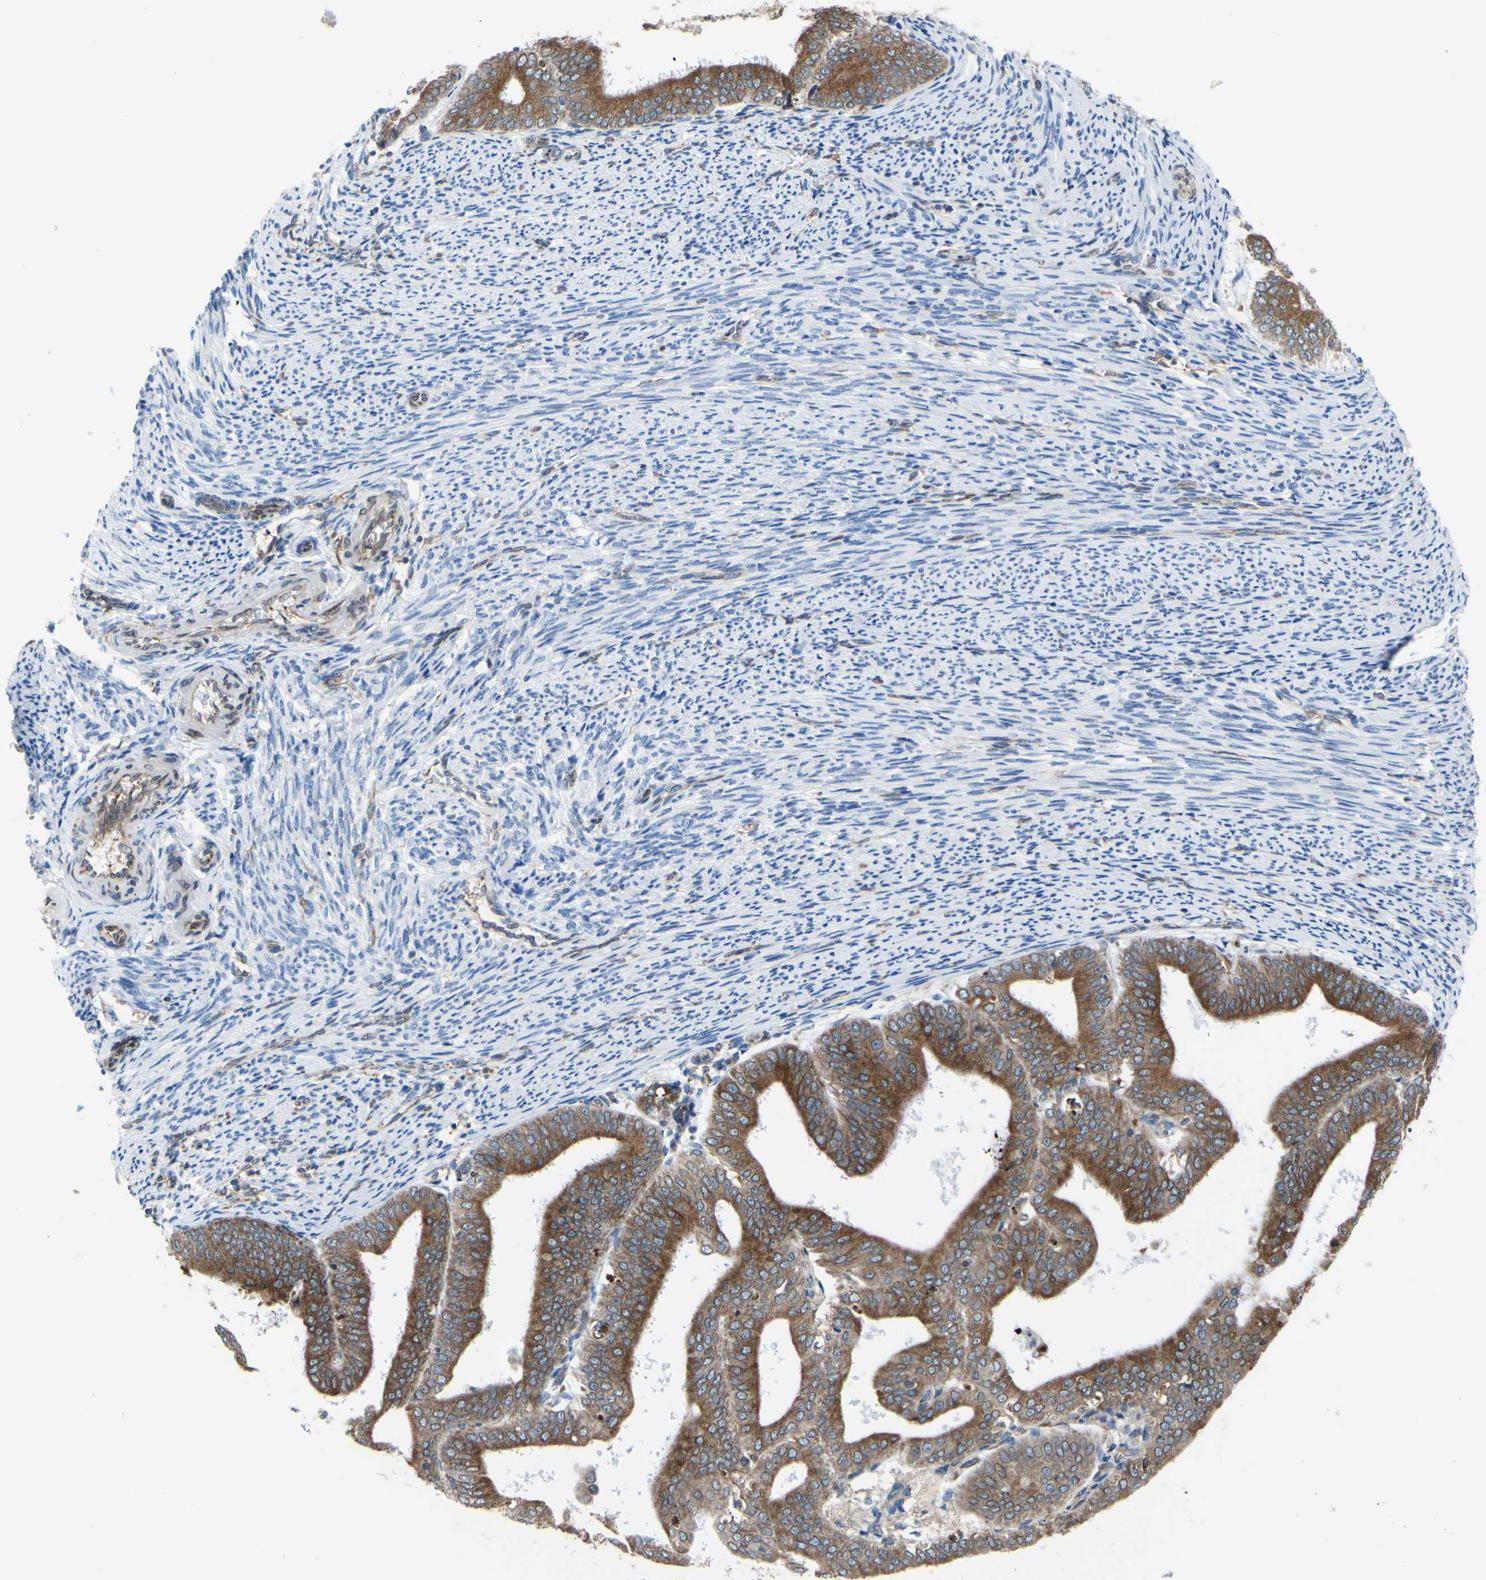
{"staining": {"intensity": "moderate", "quantity": ">75%", "location": "cytoplasmic/membranous"}, "tissue": "endometrial cancer", "cell_type": "Tumor cells", "image_type": "cancer", "snomed": [{"axis": "morphology", "description": "Adenocarcinoma, NOS"}, {"axis": "topography", "description": "Endometrium"}], "caption": "A brown stain highlights moderate cytoplasmic/membranous staining of a protein in endometrial cancer tumor cells. The protein is shown in brown color, while the nuclei are stained blue.", "gene": "MGST2", "patient": {"sex": "female", "age": 63}}